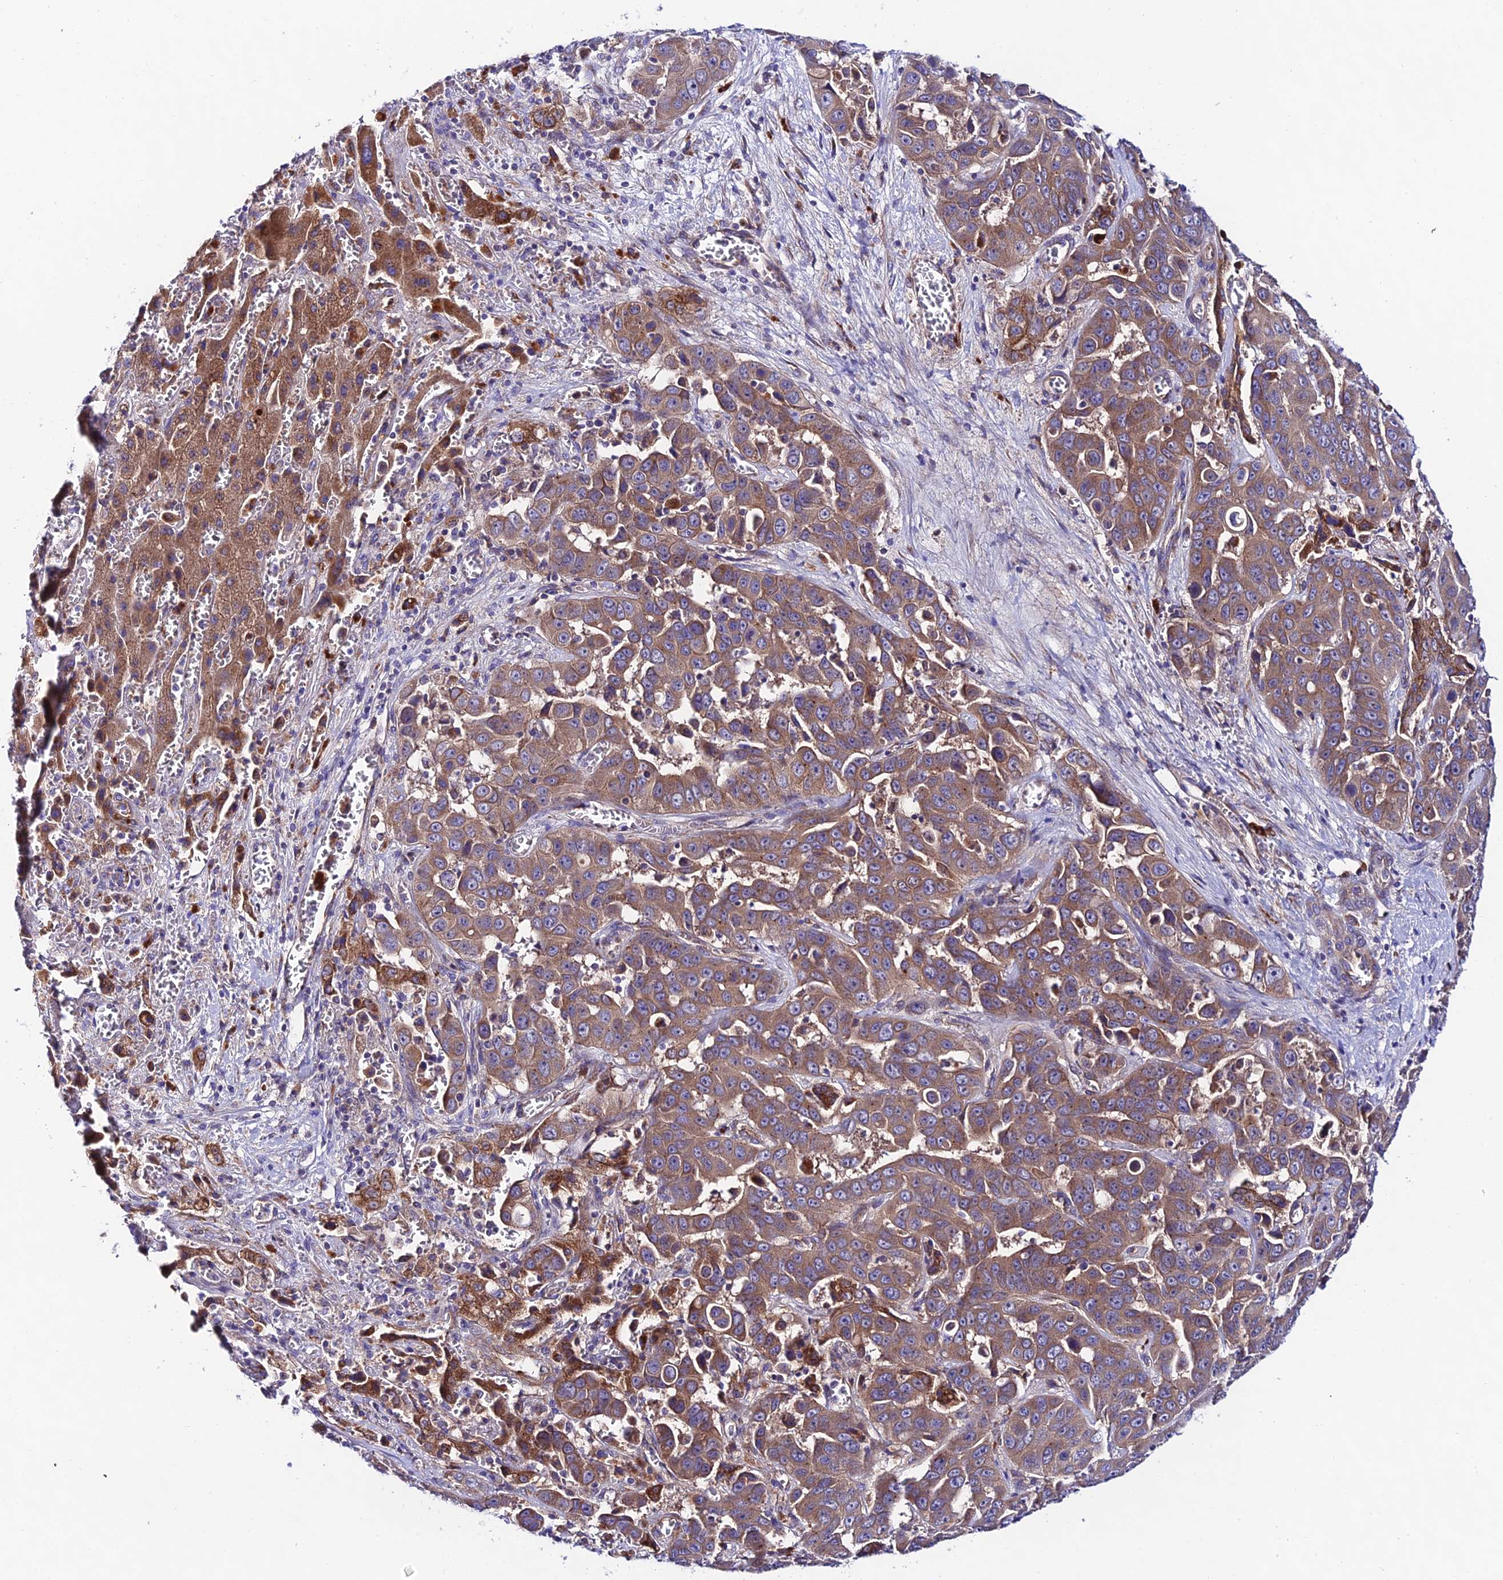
{"staining": {"intensity": "moderate", "quantity": ">75%", "location": "cytoplasmic/membranous"}, "tissue": "liver cancer", "cell_type": "Tumor cells", "image_type": "cancer", "snomed": [{"axis": "morphology", "description": "Cholangiocarcinoma"}, {"axis": "topography", "description": "Liver"}], "caption": "Protein analysis of liver cholangiocarcinoma tissue demonstrates moderate cytoplasmic/membranous expression in approximately >75% of tumor cells.", "gene": "LACTB2", "patient": {"sex": "female", "age": 52}}